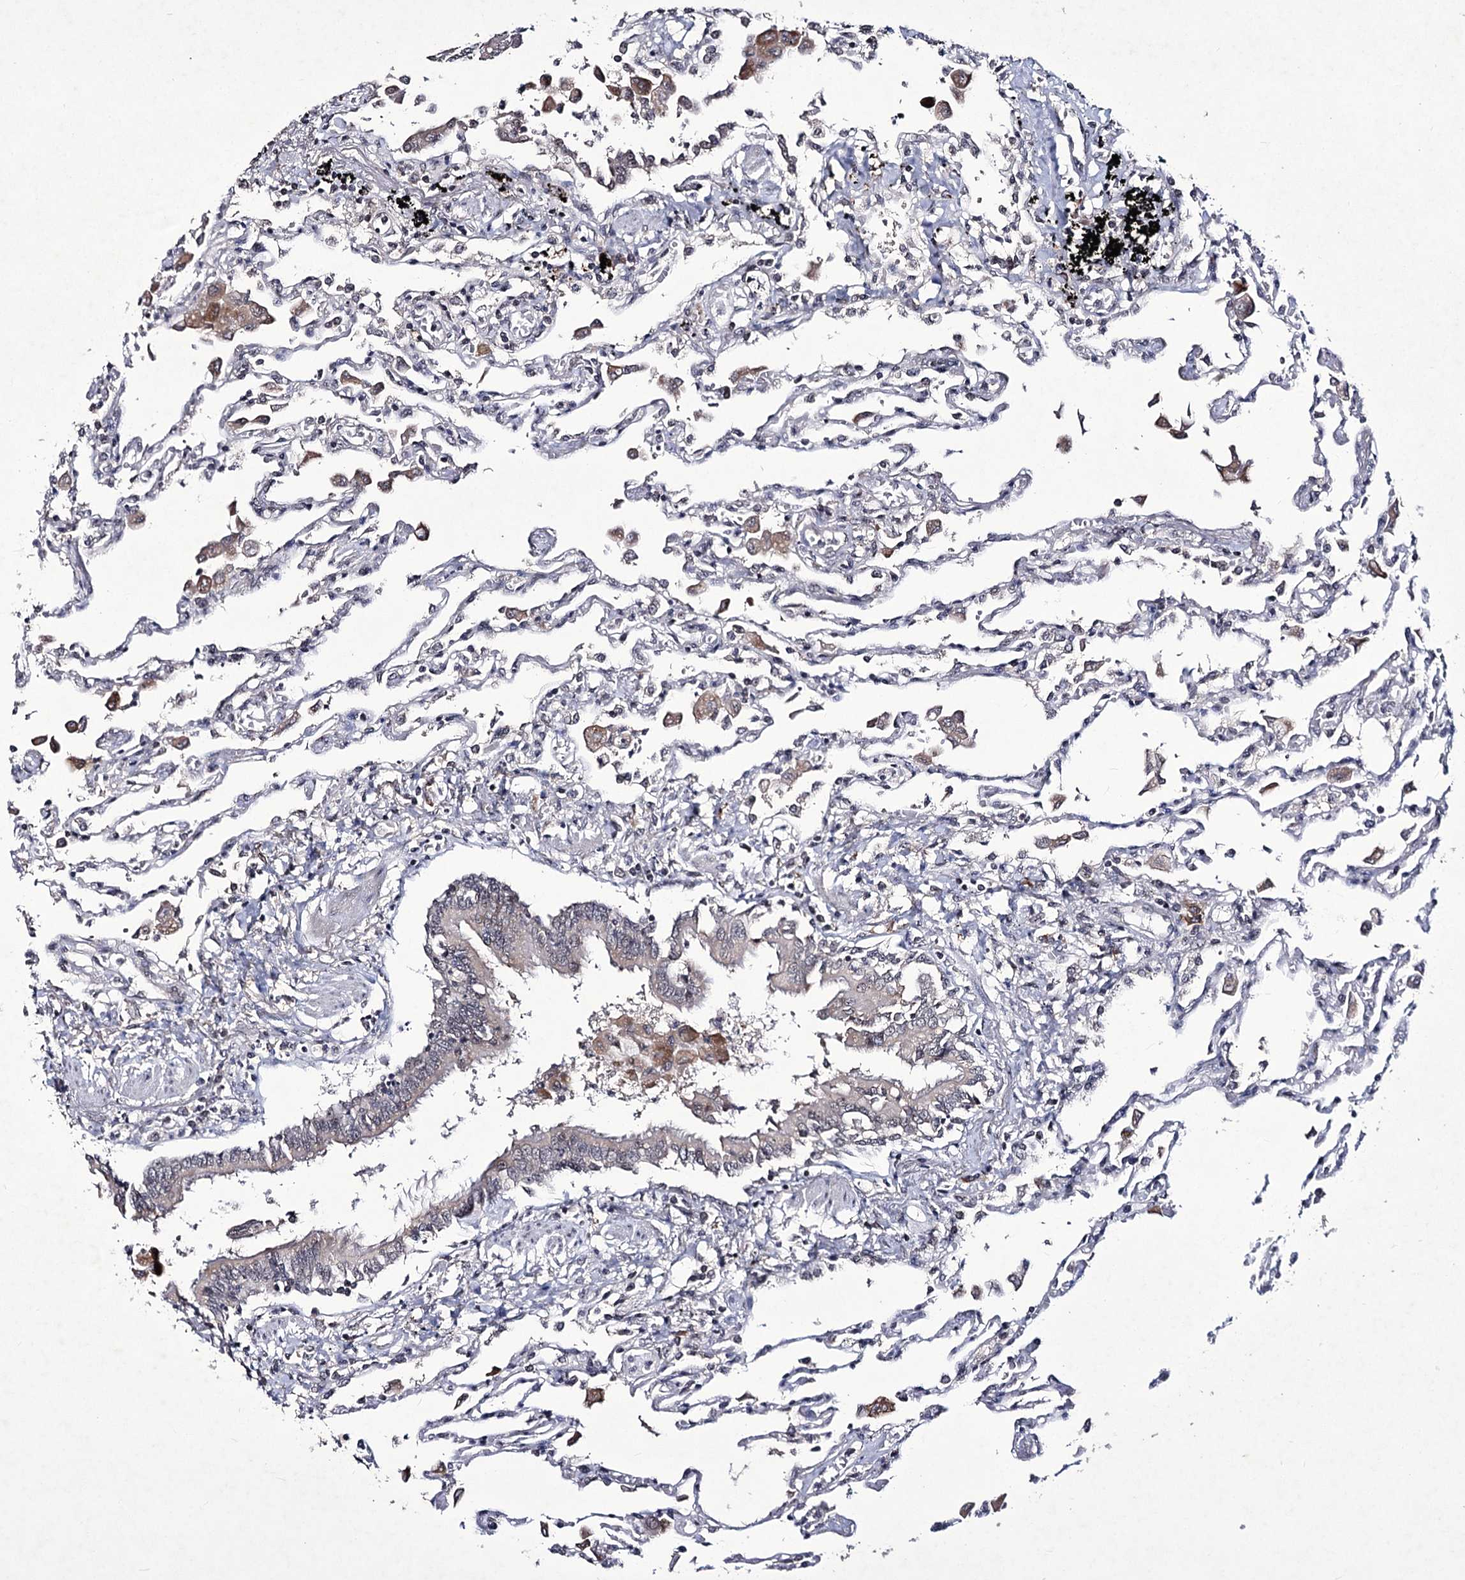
{"staining": {"intensity": "weak", "quantity": "25%-75%", "location": "nuclear"}, "tissue": "lung", "cell_type": "Alveolar cells", "image_type": "normal", "snomed": [{"axis": "morphology", "description": "Normal tissue, NOS"}, {"axis": "topography", "description": "Bronchus"}, {"axis": "topography", "description": "Lung"}], "caption": "A high-resolution photomicrograph shows IHC staining of unremarkable lung, which displays weak nuclear expression in about 25%-75% of alveolar cells.", "gene": "VGLL4", "patient": {"sex": "female", "age": 49}}